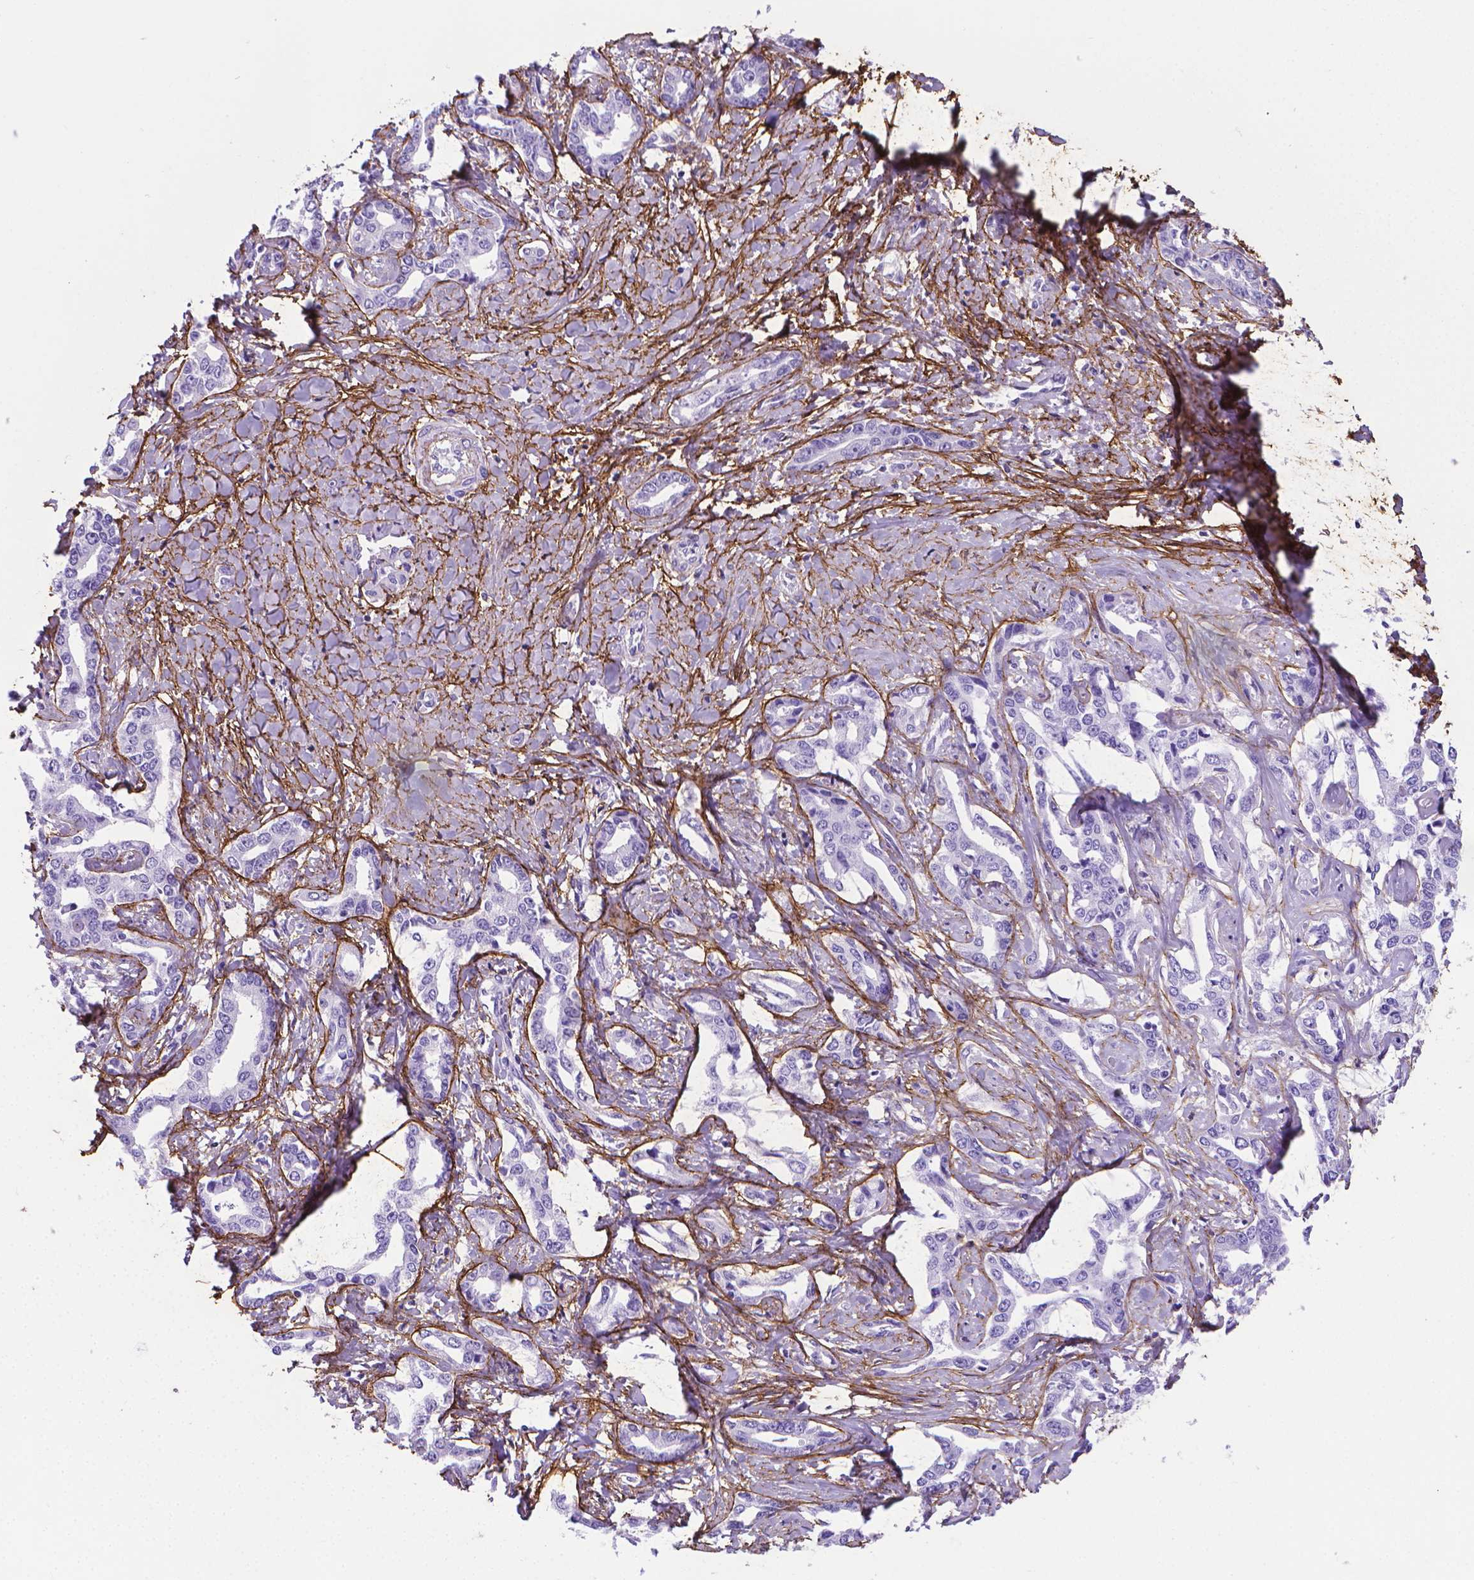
{"staining": {"intensity": "negative", "quantity": "none", "location": "none"}, "tissue": "liver cancer", "cell_type": "Tumor cells", "image_type": "cancer", "snomed": [{"axis": "morphology", "description": "Cholangiocarcinoma"}, {"axis": "topography", "description": "Liver"}], "caption": "This is an IHC micrograph of liver cholangiocarcinoma. There is no expression in tumor cells.", "gene": "MFAP2", "patient": {"sex": "male", "age": 59}}